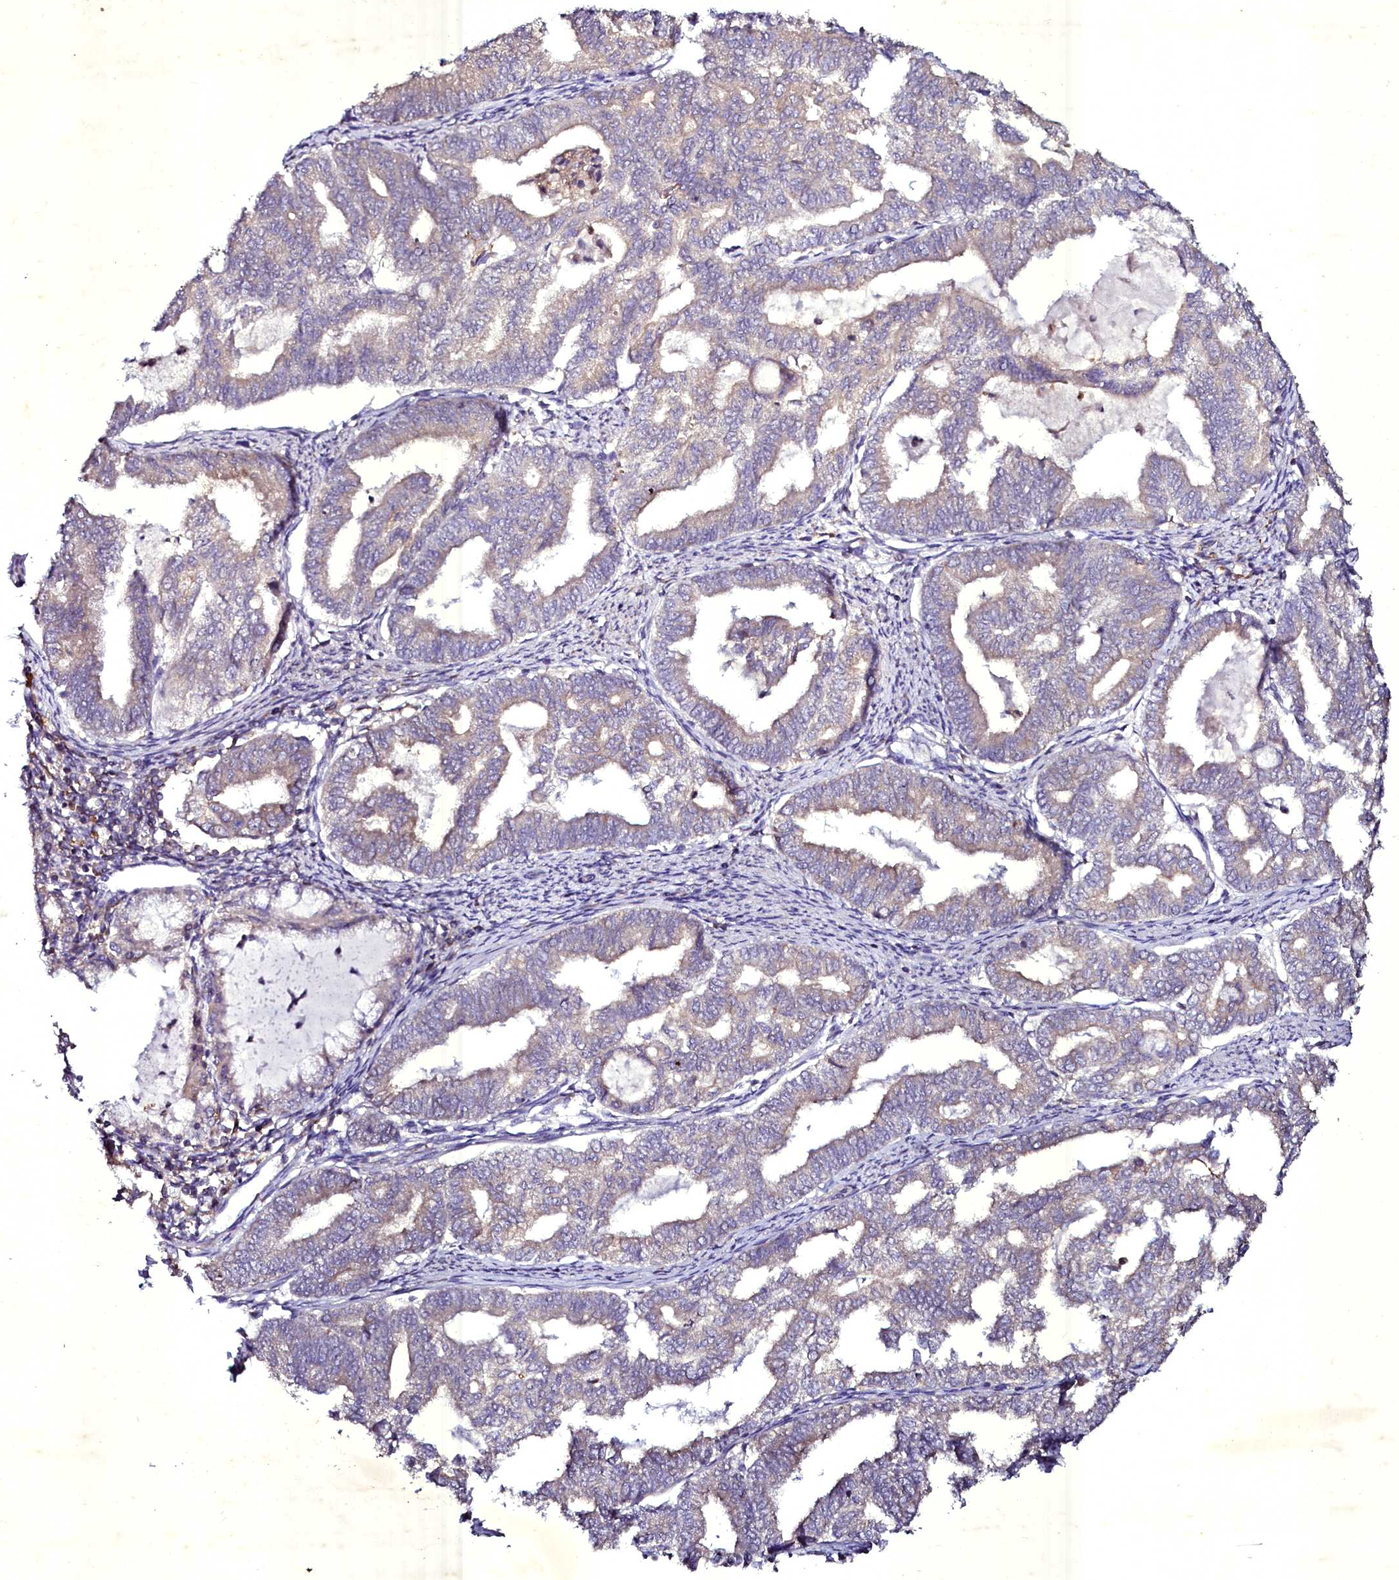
{"staining": {"intensity": "negative", "quantity": "none", "location": "none"}, "tissue": "endometrial cancer", "cell_type": "Tumor cells", "image_type": "cancer", "snomed": [{"axis": "morphology", "description": "Adenocarcinoma, NOS"}, {"axis": "topography", "description": "Endometrium"}], "caption": "DAB immunohistochemical staining of endometrial cancer (adenocarcinoma) demonstrates no significant staining in tumor cells.", "gene": "SELENOT", "patient": {"sex": "female", "age": 79}}